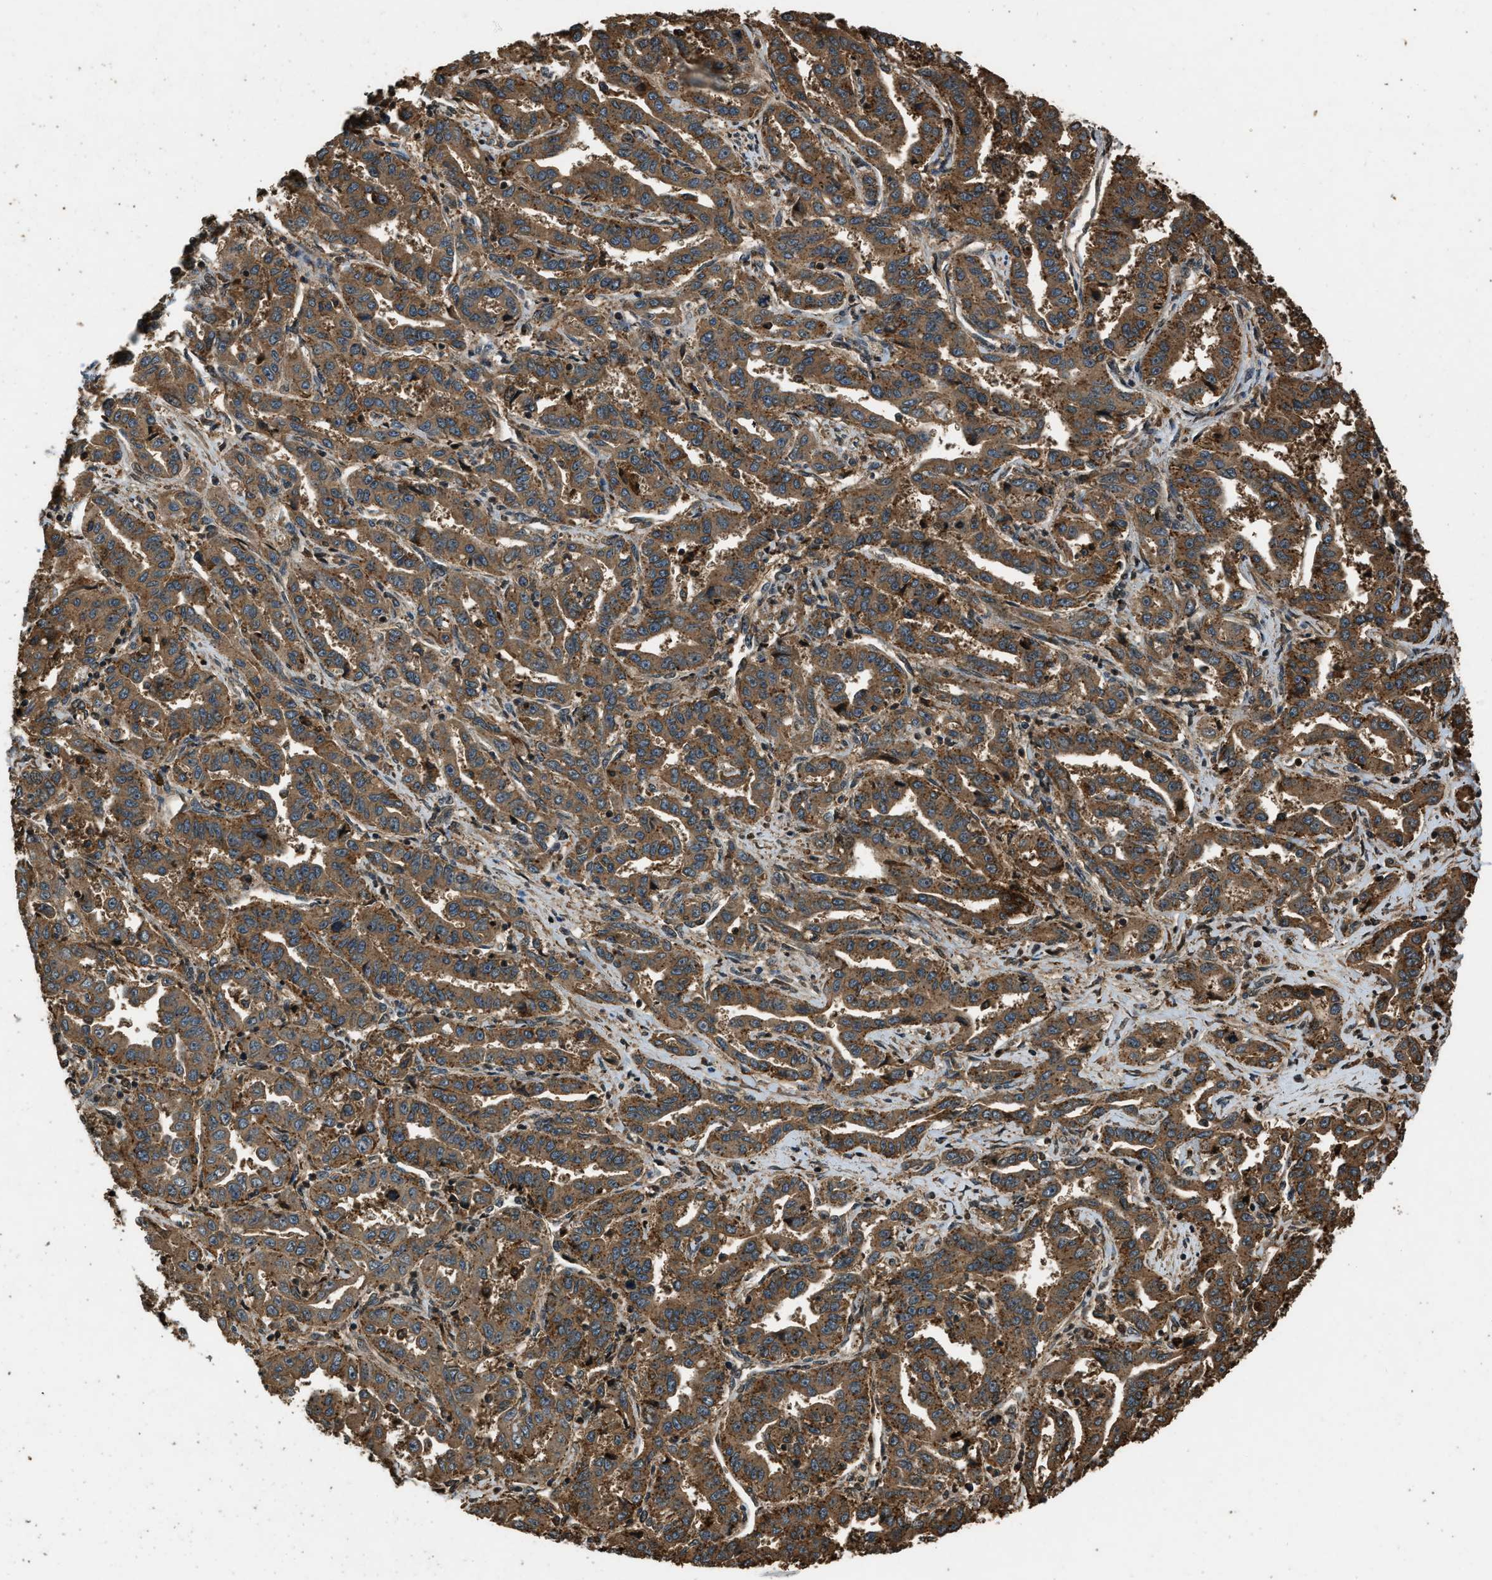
{"staining": {"intensity": "moderate", "quantity": ">75%", "location": "cytoplasmic/membranous"}, "tissue": "liver cancer", "cell_type": "Tumor cells", "image_type": "cancer", "snomed": [{"axis": "morphology", "description": "Cholangiocarcinoma"}, {"axis": "topography", "description": "Liver"}], "caption": "Liver cancer stained with immunohistochemistry (IHC) exhibits moderate cytoplasmic/membranous staining in approximately >75% of tumor cells.", "gene": "RAP2A", "patient": {"sex": "male", "age": 59}}